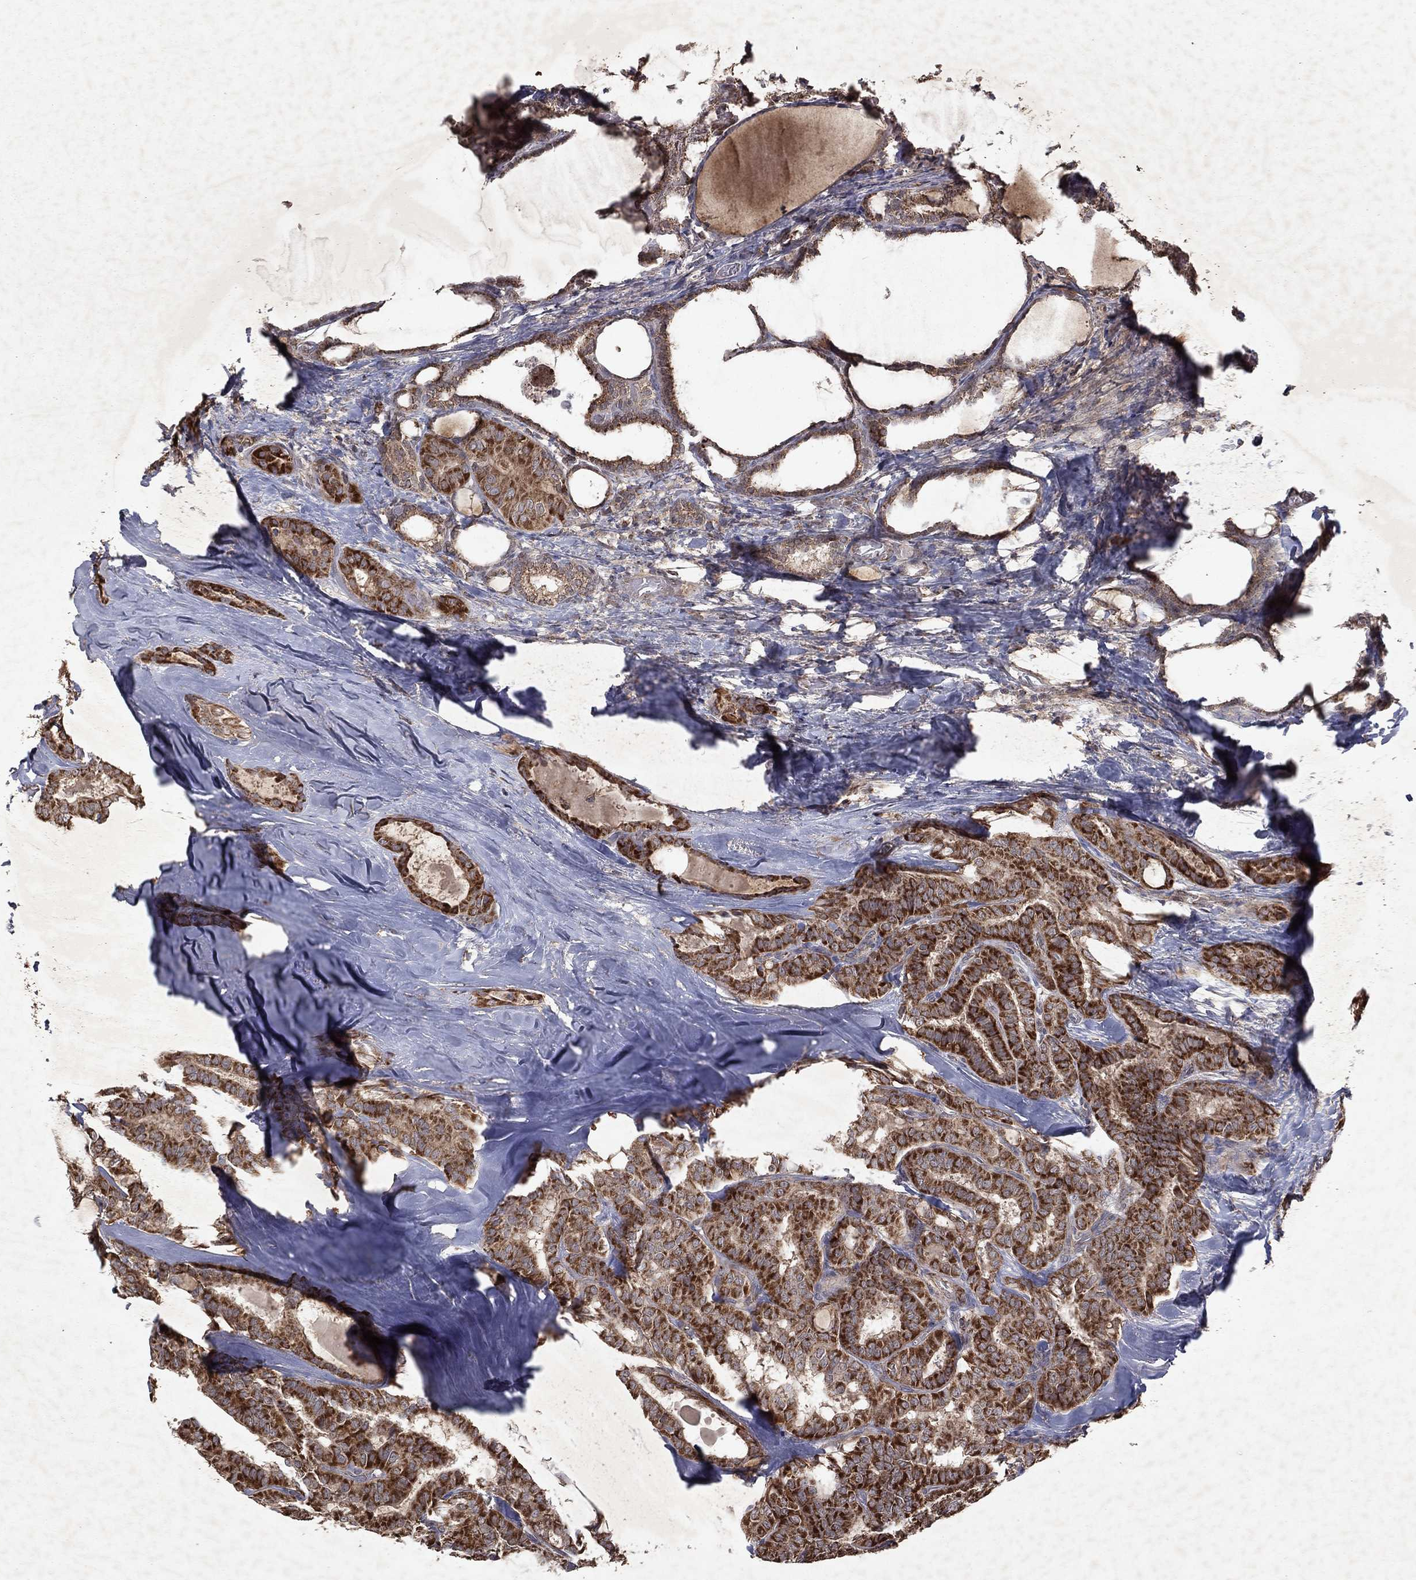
{"staining": {"intensity": "strong", "quantity": ">75%", "location": "cytoplasmic/membranous"}, "tissue": "thyroid cancer", "cell_type": "Tumor cells", "image_type": "cancer", "snomed": [{"axis": "morphology", "description": "Papillary adenocarcinoma, NOS"}, {"axis": "topography", "description": "Thyroid gland"}], "caption": "Protein analysis of papillary adenocarcinoma (thyroid) tissue reveals strong cytoplasmic/membranous positivity in approximately >75% of tumor cells.", "gene": "PYROXD2", "patient": {"sex": "female", "age": 39}}